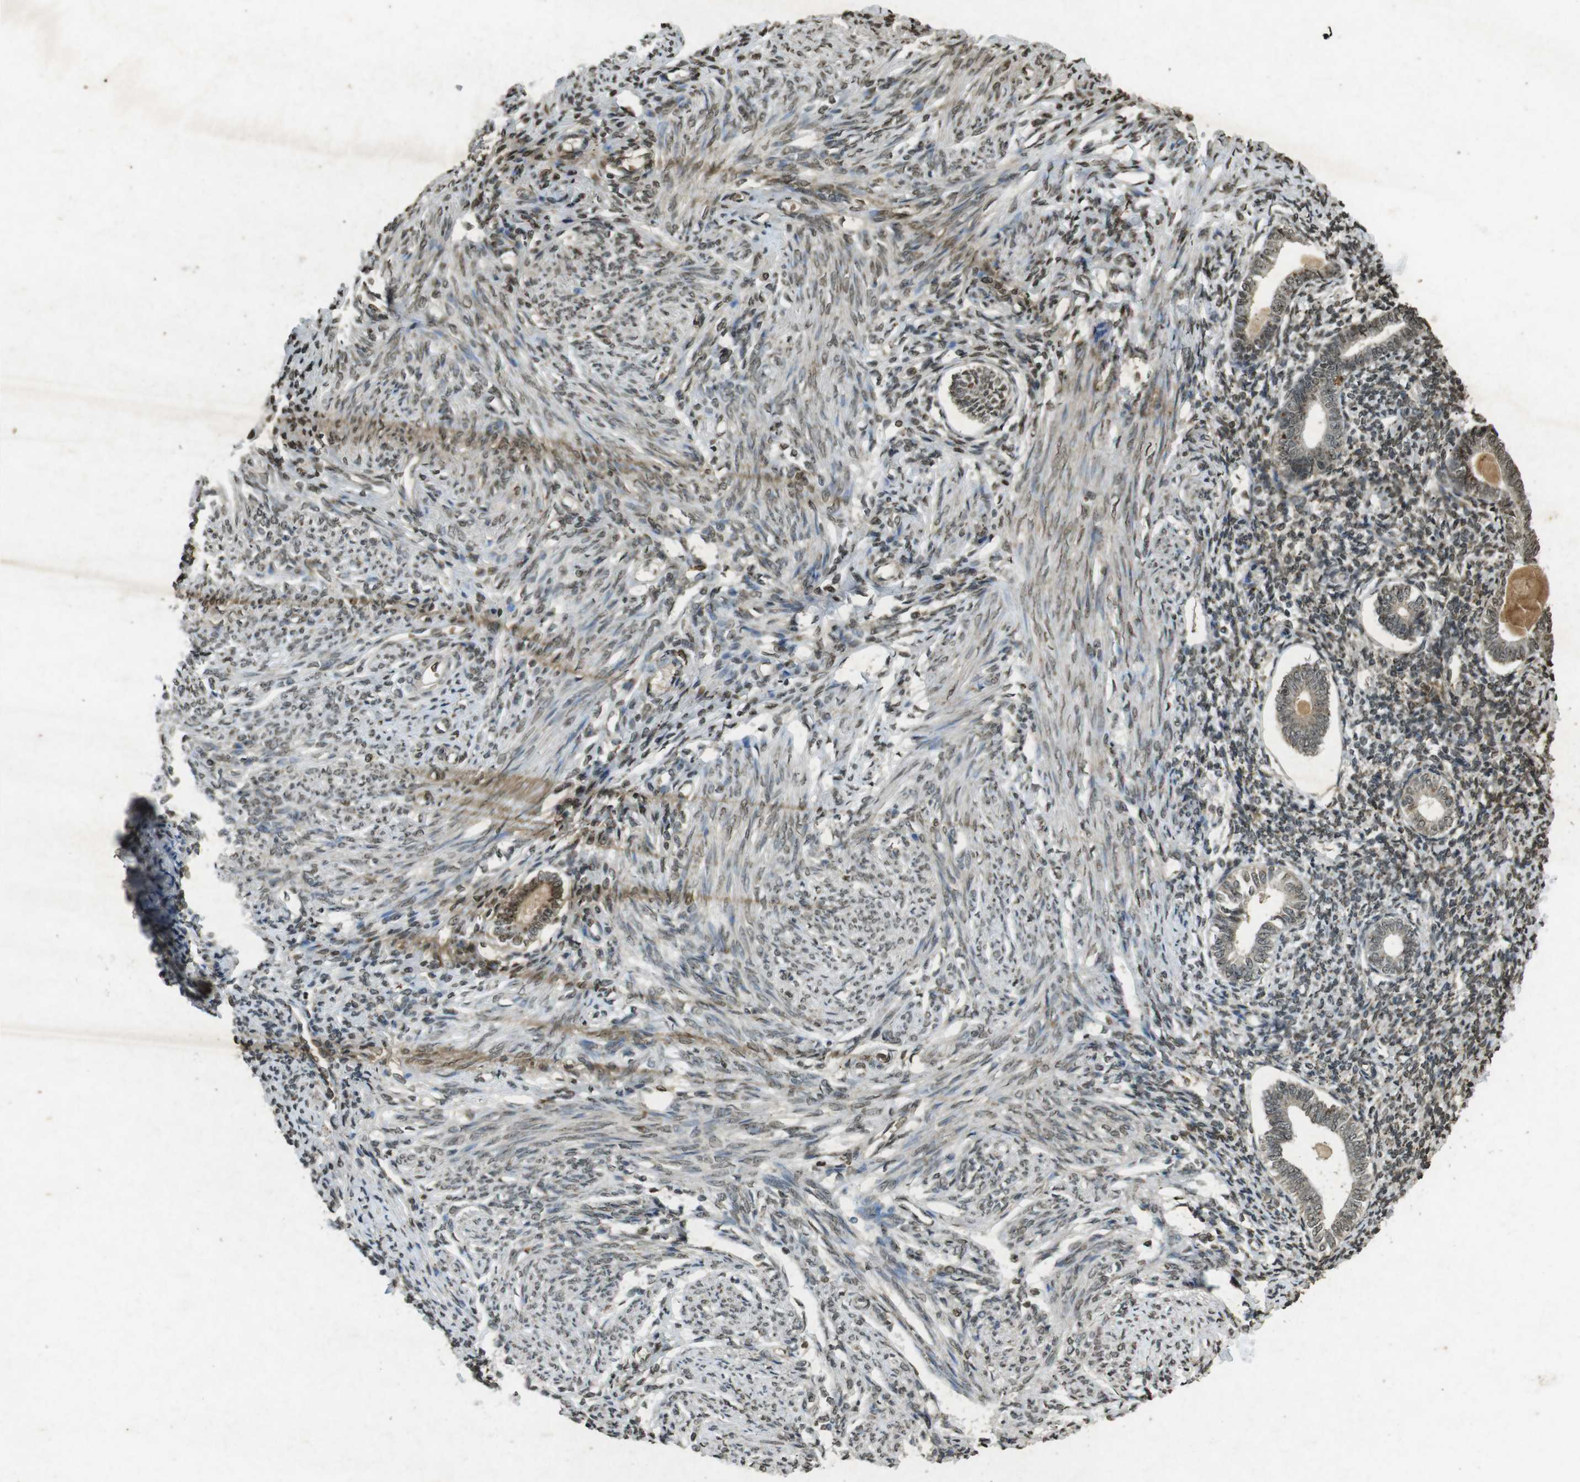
{"staining": {"intensity": "moderate", "quantity": ">75%", "location": "nuclear"}, "tissue": "endometrium", "cell_type": "Cells in endometrial stroma", "image_type": "normal", "snomed": [{"axis": "morphology", "description": "Normal tissue, NOS"}, {"axis": "topography", "description": "Endometrium"}], "caption": "A photomicrograph of human endometrium stained for a protein reveals moderate nuclear brown staining in cells in endometrial stroma.", "gene": "ORC4", "patient": {"sex": "female", "age": 71}}